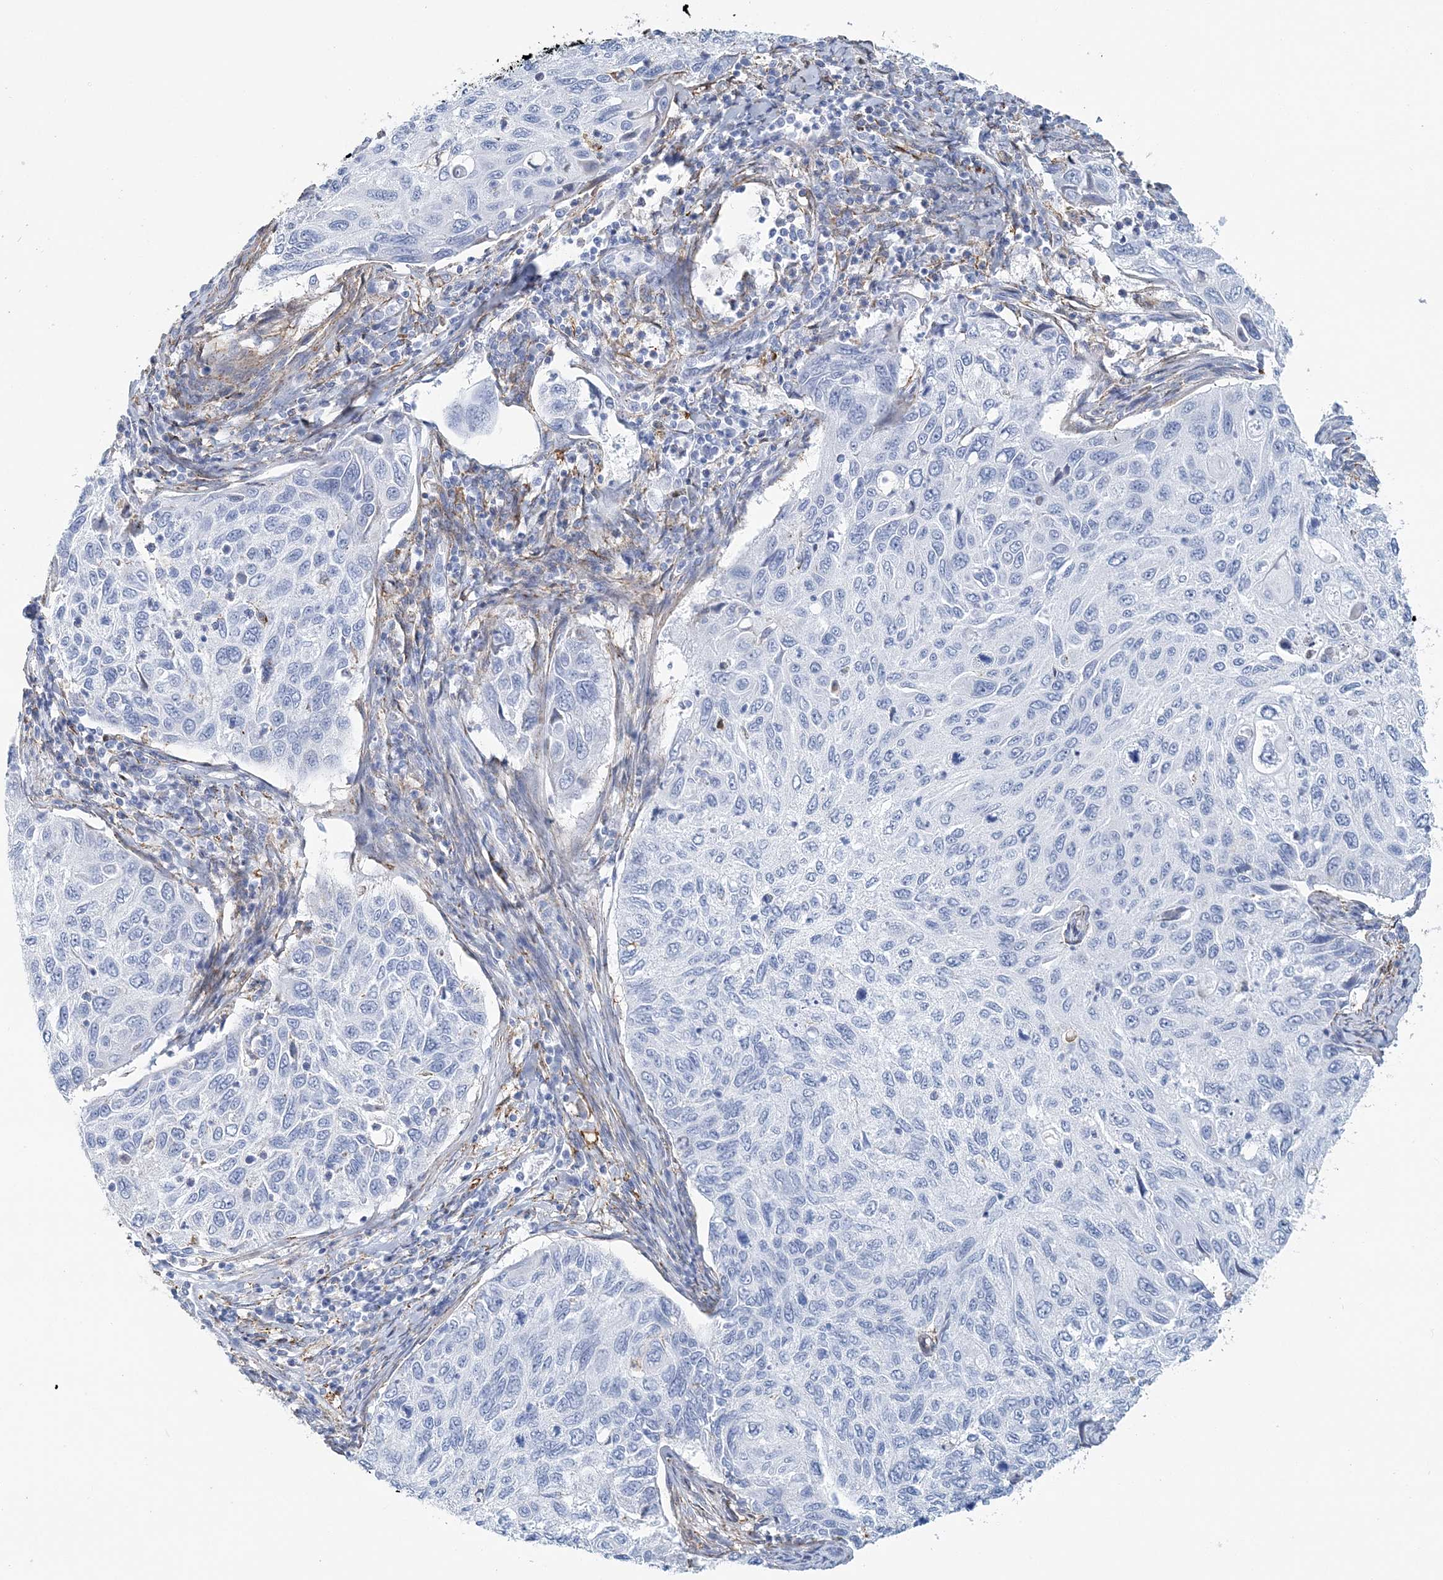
{"staining": {"intensity": "negative", "quantity": "none", "location": "none"}, "tissue": "cervical cancer", "cell_type": "Tumor cells", "image_type": "cancer", "snomed": [{"axis": "morphology", "description": "Squamous cell carcinoma, NOS"}, {"axis": "topography", "description": "Cervix"}], "caption": "This is an immunohistochemistry (IHC) histopathology image of cervical squamous cell carcinoma. There is no positivity in tumor cells.", "gene": "NKX6-1", "patient": {"sex": "female", "age": 70}}